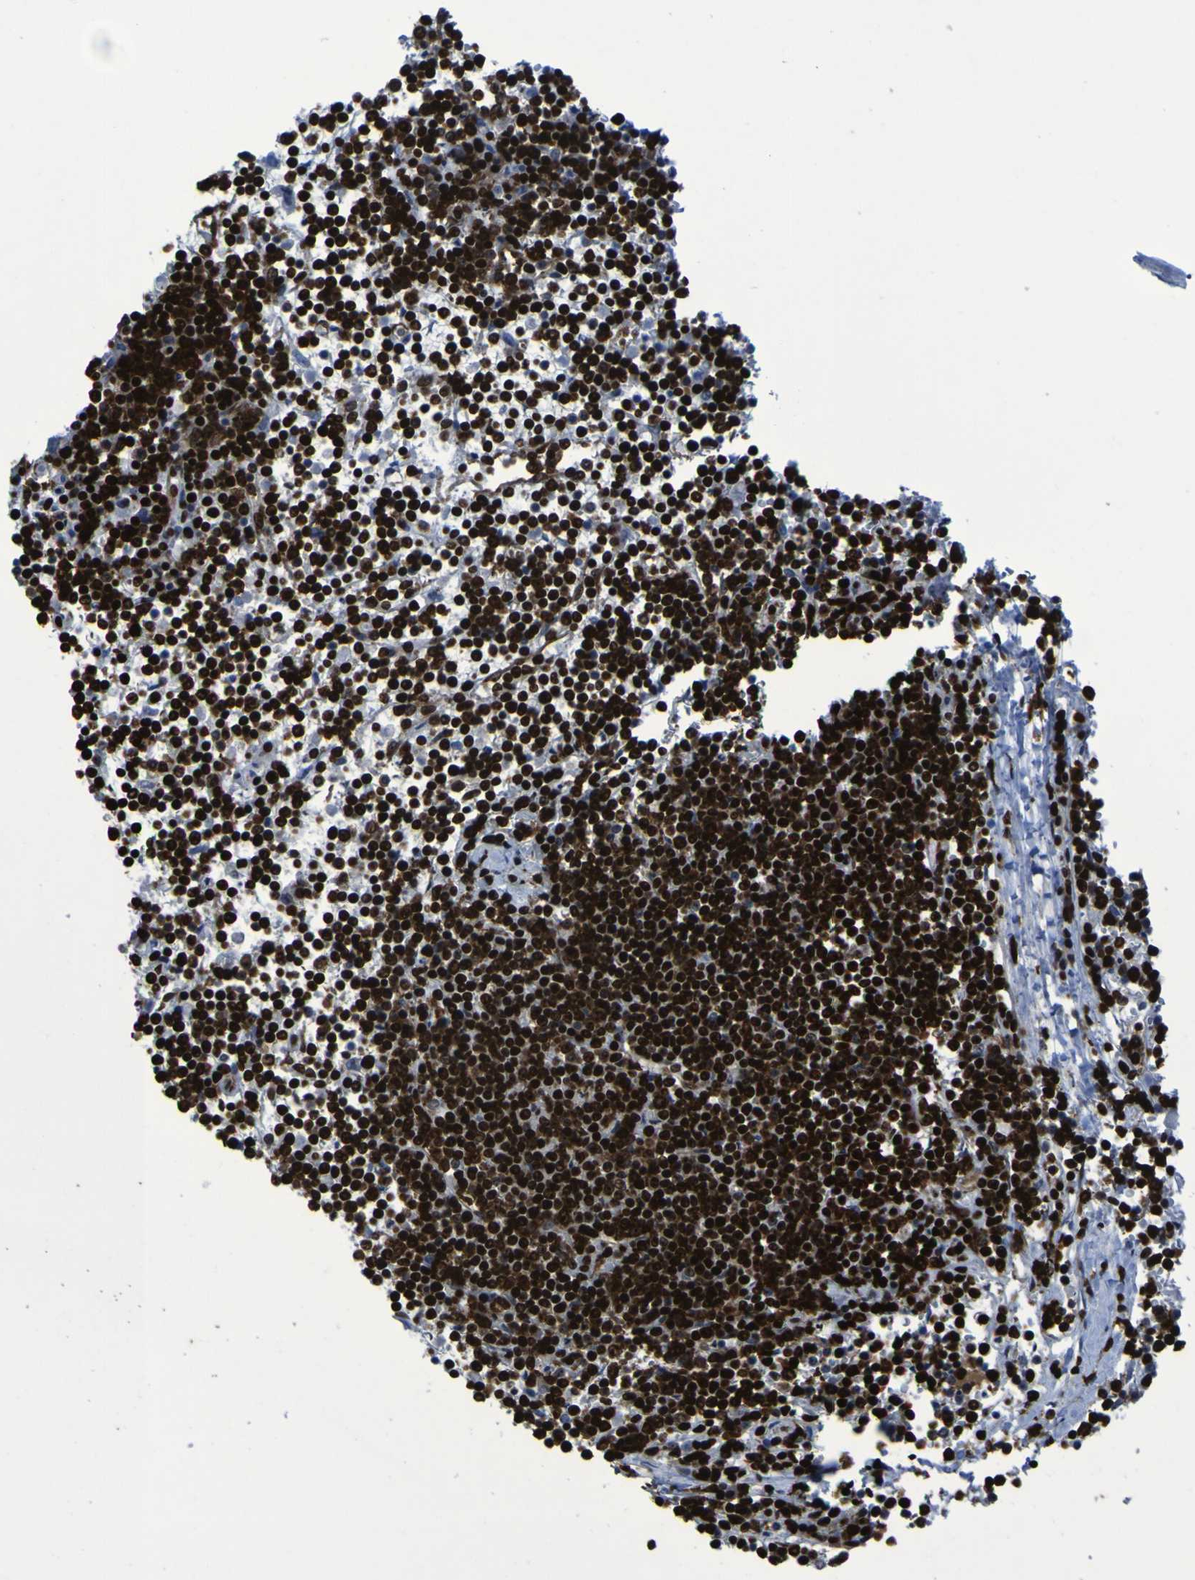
{"staining": {"intensity": "strong", "quantity": ">75%", "location": "nuclear"}, "tissue": "lymphoma", "cell_type": "Tumor cells", "image_type": "cancer", "snomed": [{"axis": "morphology", "description": "Malignant lymphoma, non-Hodgkin's type, Low grade"}, {"axis": "topography", "description": "Spleen"}], "caption": "The micrograph shows immunohistochemical staining of lymphoma. There is strong nuclear staining is appreciated in approximately >75% of tumor cells. (DAB (3,3'-diaminobenzidine) = brown stain, brightfield microscopy at high magnification).", "gene": "NPM1", "patient": {"sex": "female", "age": 19}}